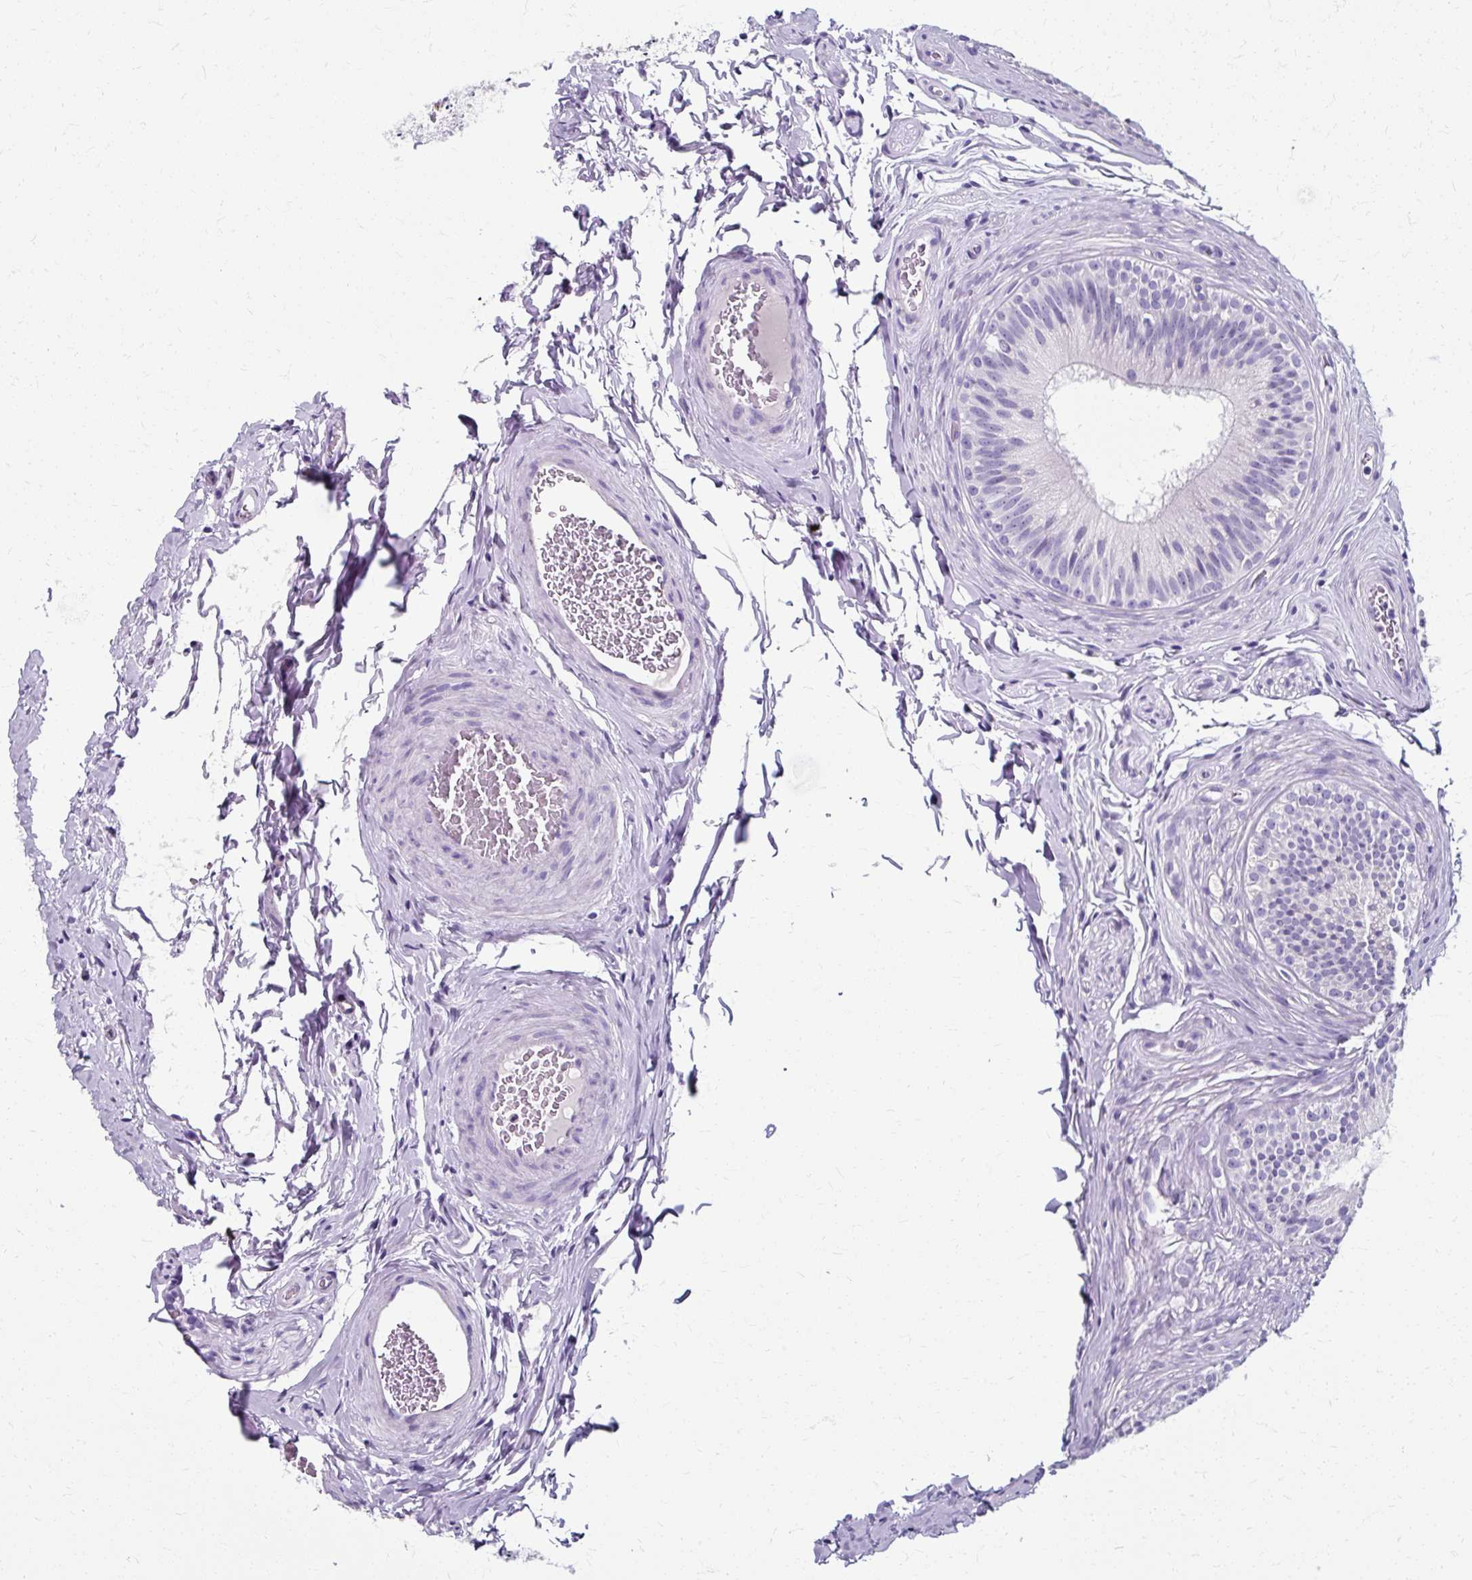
{"staining": {"intensity": "negative", "quantity": "none", "location": "none"}, "tissue": "epididymis", "cell_type": "Glandular cells", "image_type": "normal", "snomed": [{"axis": "morphology", "description": "Normal tissue, NOS"}, {"axis": "topography", "description": "Epididymis"}], "caption": "Protein analysis of normal epididymis demonstrates no significant staining in glandular cells. (DAB IHC, high magnification).", "gene": "ZNF555", "patient": {"sex": "male", "age": 24}}